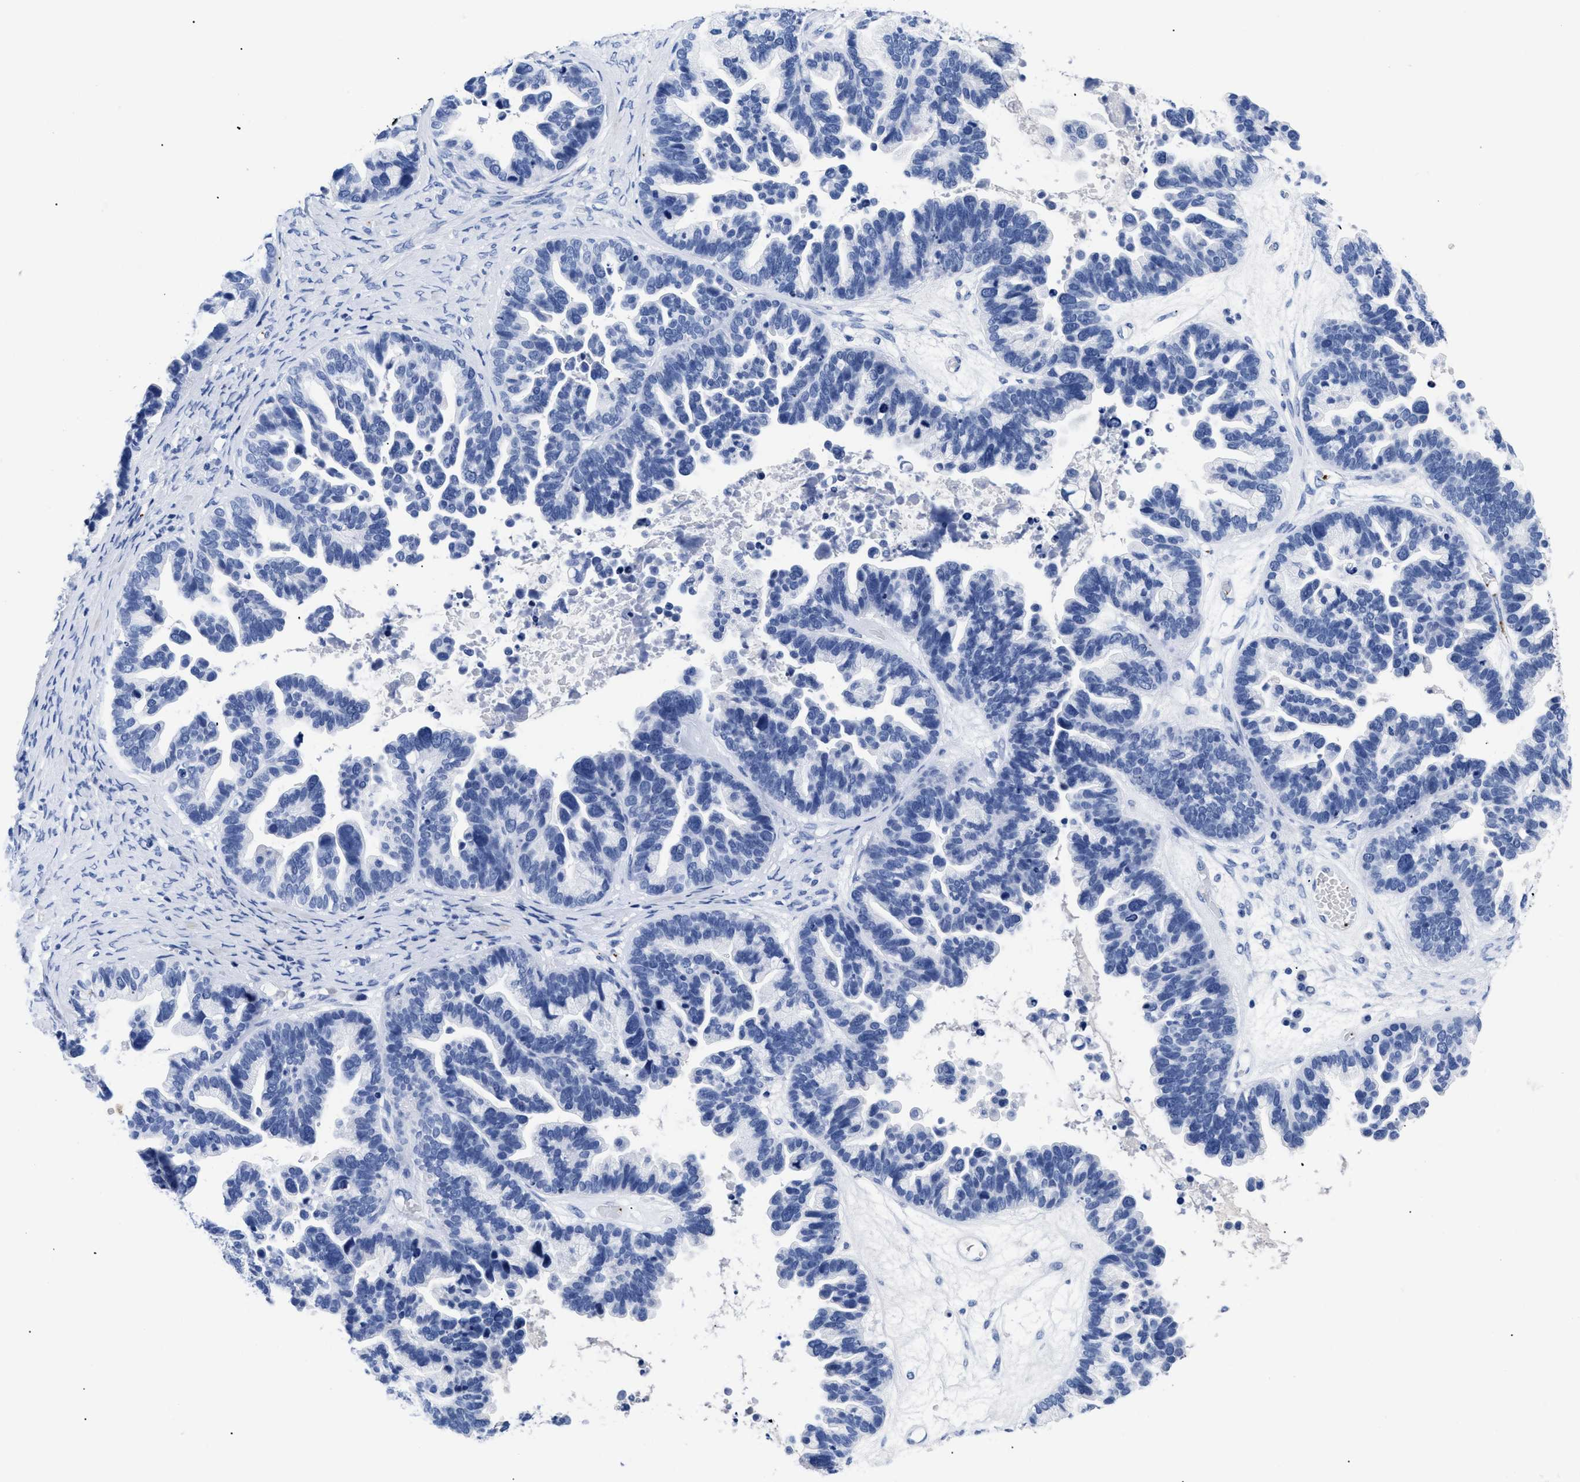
{"staining": {"intensity": "negative", "quantity": "none", "location": "none"}, "tissue": "ovarian cancer", "cell_type": "Tumor cells", "image_type": "cancer", "snomed": [{"axis": "morphology", "description": "Cystadenocarcinoma, serous, NOS"}, {"axis": "topography", "description": "Ovary"}], "caption": "Ovarian cancer (serous cystadenocarcinoma) stained for a protein using immunohistochemistry (IHC) shows no positivity tumor cells.", "gene": "TREML1", "patient": {"sex": "female", "age": 56}}